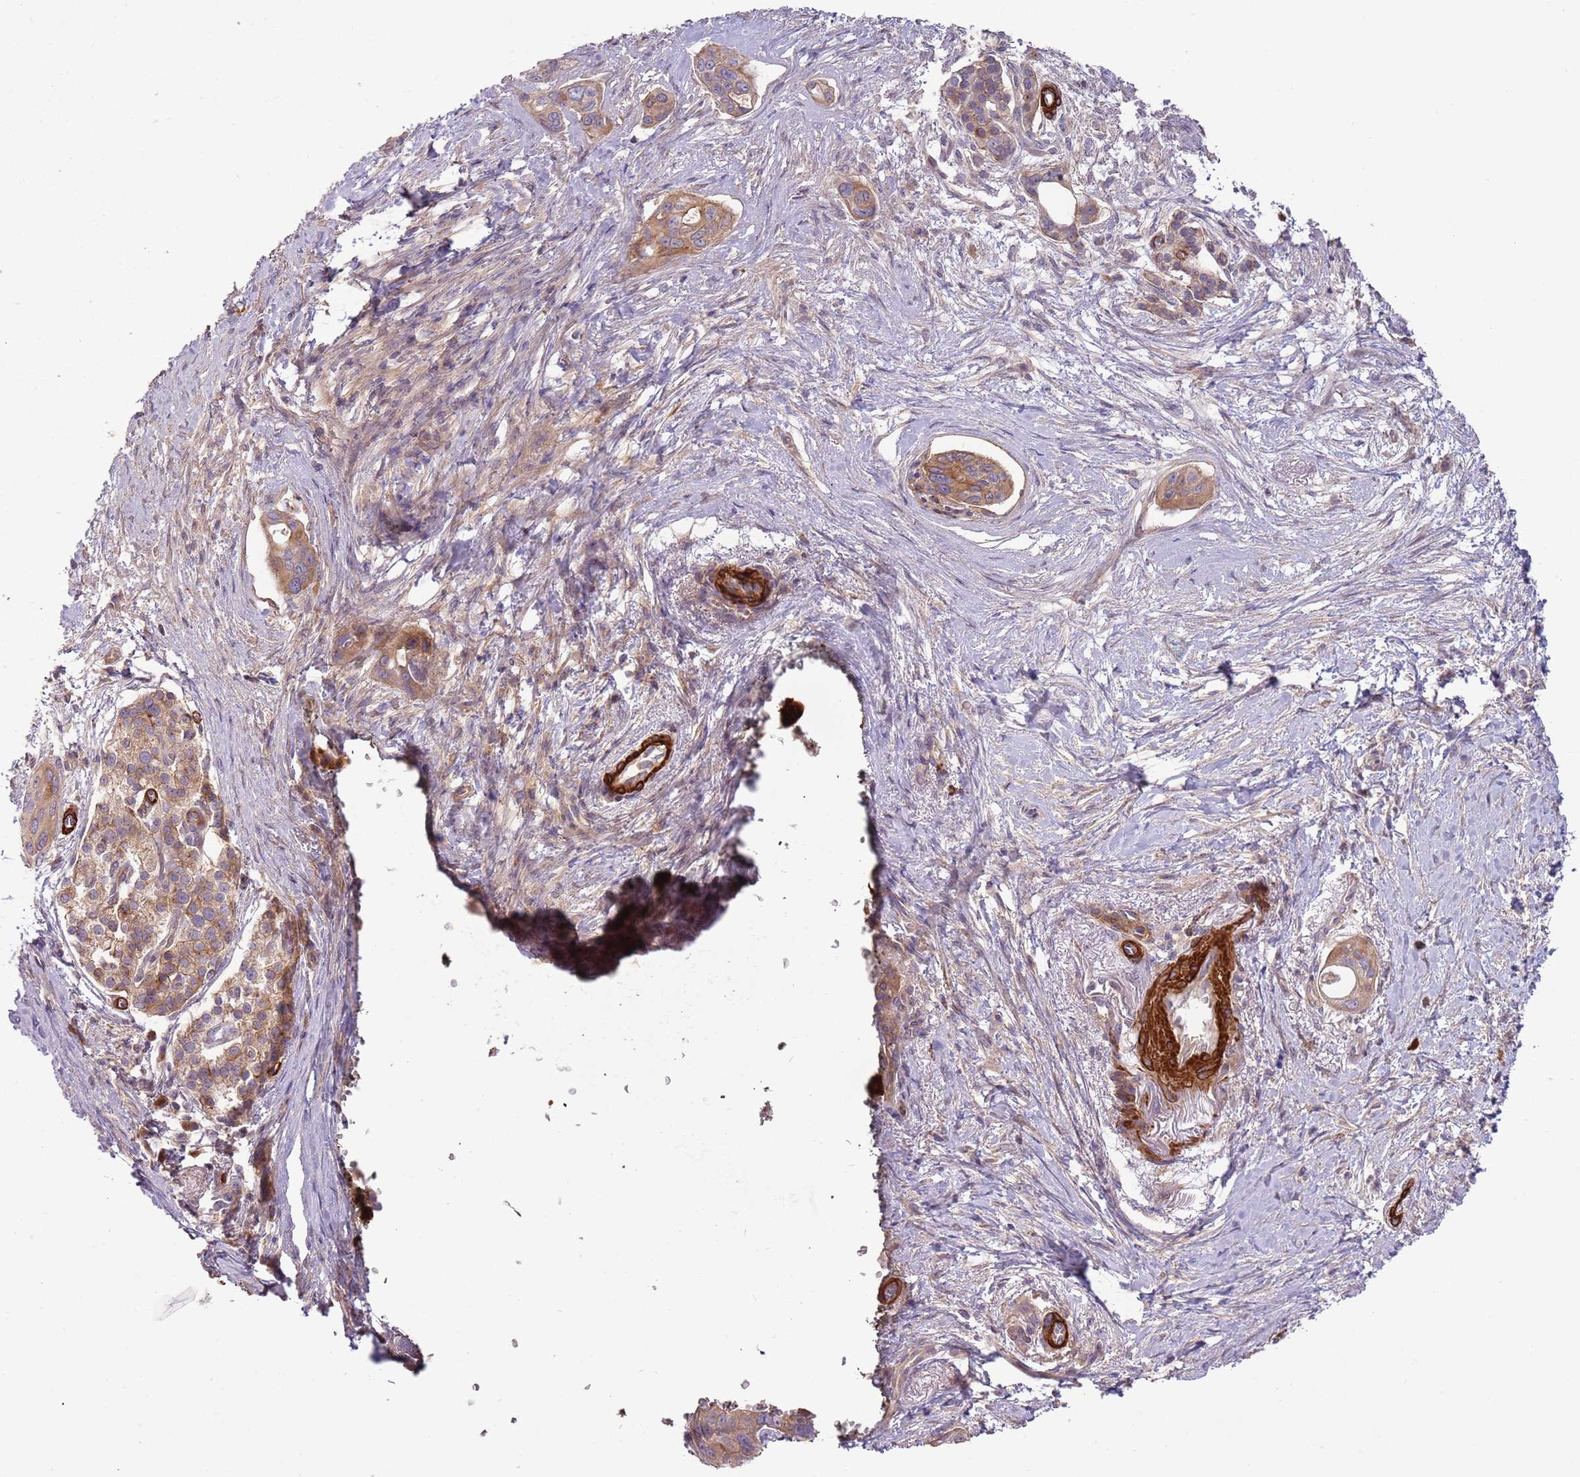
{"staining": {"intensity": "moderate", "quantity": ">75%", "location": "cytoplasmic/membranous"}, "tissue": "pancreatic cancer", "cell_type": "Tumor cells", "image_type": "cancer", "snomed": [{"axis": "morphology", "description": "Adenocarcinoma, NOS"}, {"axis": "topography", "description": "Pancreas"}], "caption": "An image showing moderate cytoplasmic/membranous positivity in approximately >75% of tumor cells in pancreatic adenocarcinoma, as visualized by brown immunohistochemical staining.", "gene": "RNF128", "patient": {"sex": "male", "age": 72}}